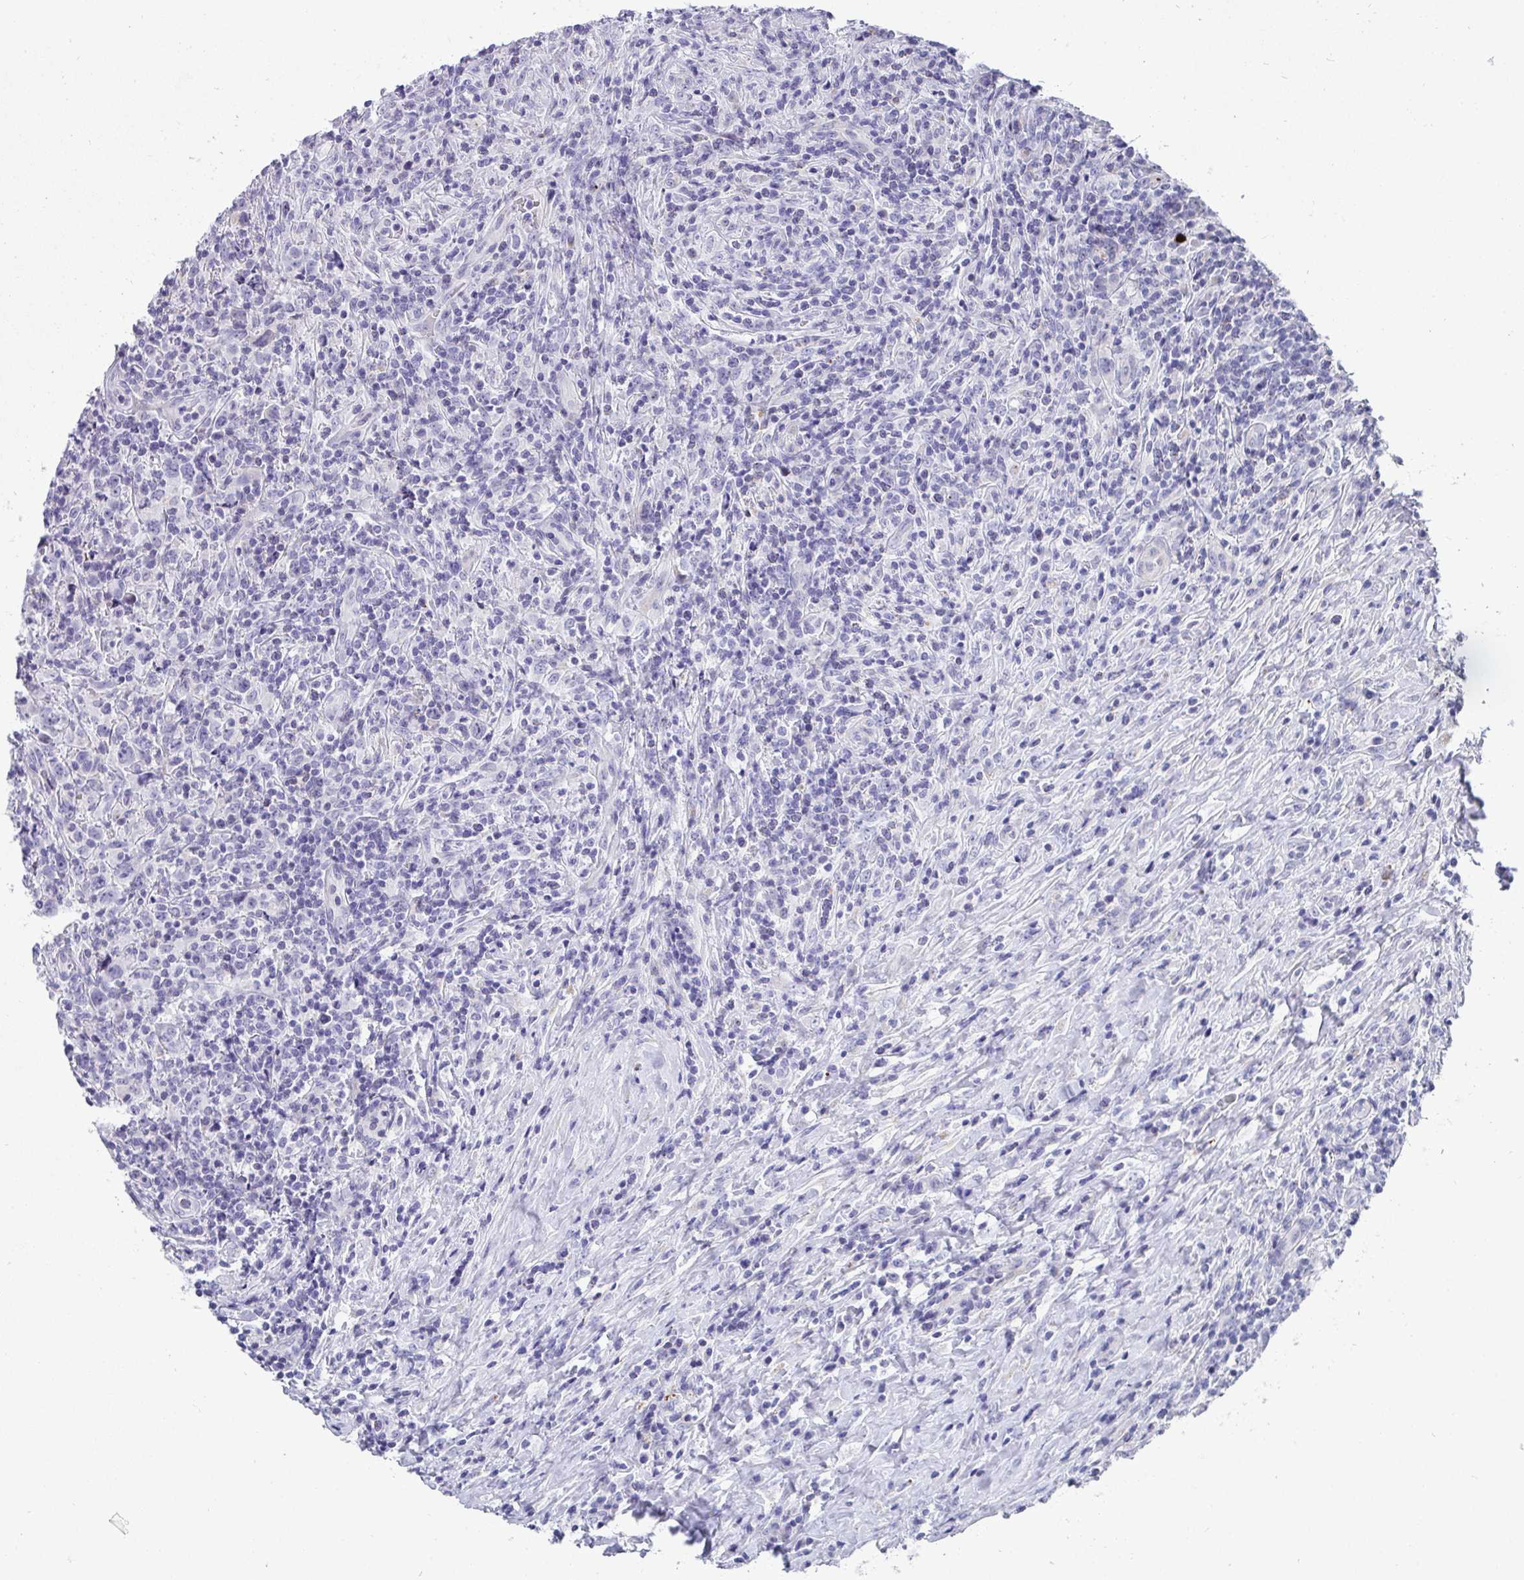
{"staining": {"intensity": "negative", "quantity": "none", "location": "none"}, "tissue": "lymphoma", "cell_type": "Tumor cells", "image_type": "cancer", "snomed": [{"axis": "morphology", "description": "Hodgkin's disease, NOS"}, {"axis": "topography", "description": "Lymph node"}], "caption": "Lymphoma was stained to show a protein in brown. There is no significant staining in tumor cells.", "gene": "AK5", "patient": {"sex": "female", "age": 18}}